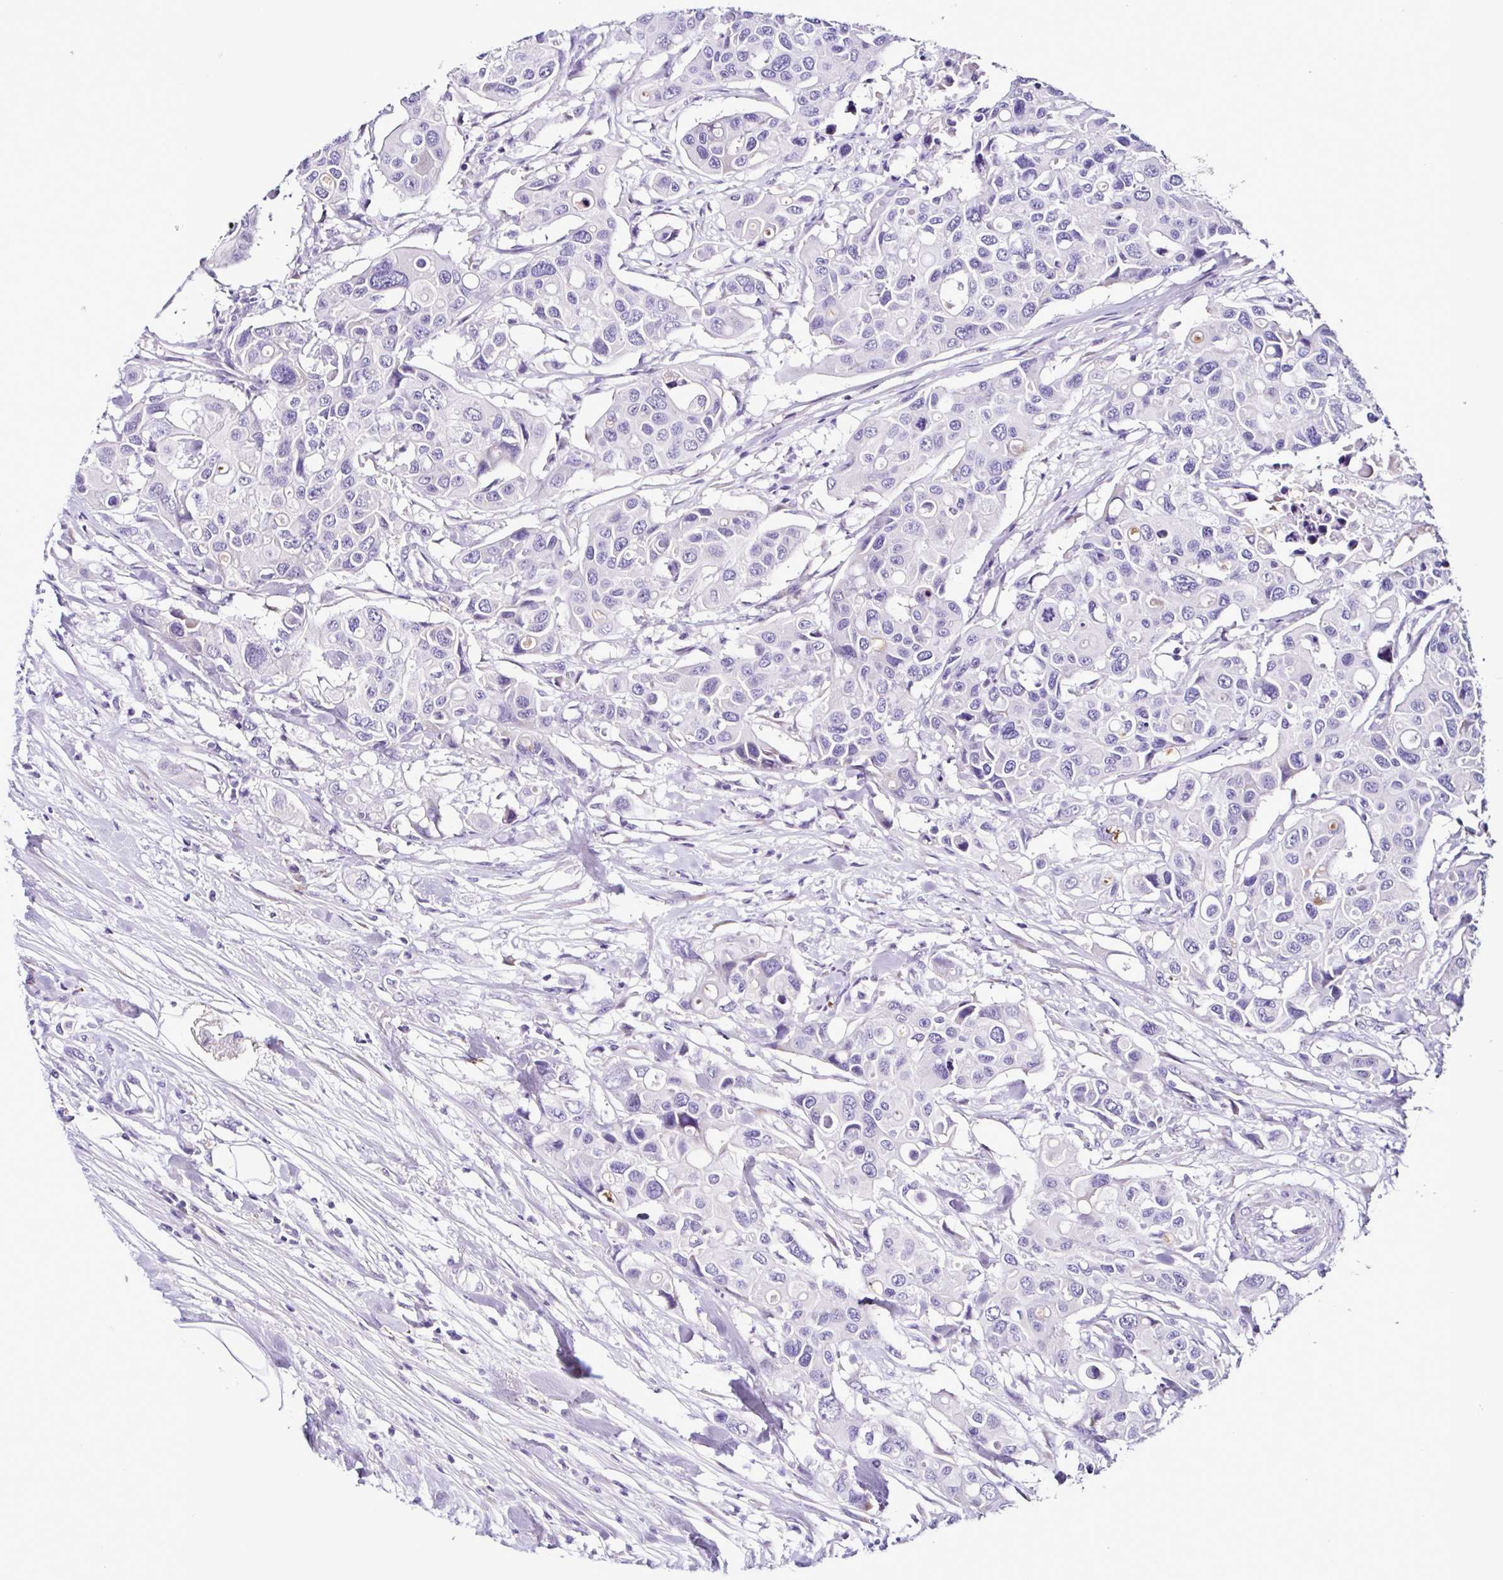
{"staining": {"intensity": "negative", "quantity": "none", "location": "none"}, "tissue": "colorectal cancer", "cell_type": "Tumor cells", "image_type": "cancer", "snomed": [{"axis": "morphology", "description": "Adenocarcinoma, NOS"}, {"axis": "topography", "description": "Colon"}], "caption": "Immunohistochemistry (IHC) photomicrograph of neoplastic tissue: human colorectal cancer stained with DAB (3,3'-diaminobenzidine) displays no significant protein expression in tumor cells.", "gene": "SRL", "patient": {"sex": "male", "age": 77}}